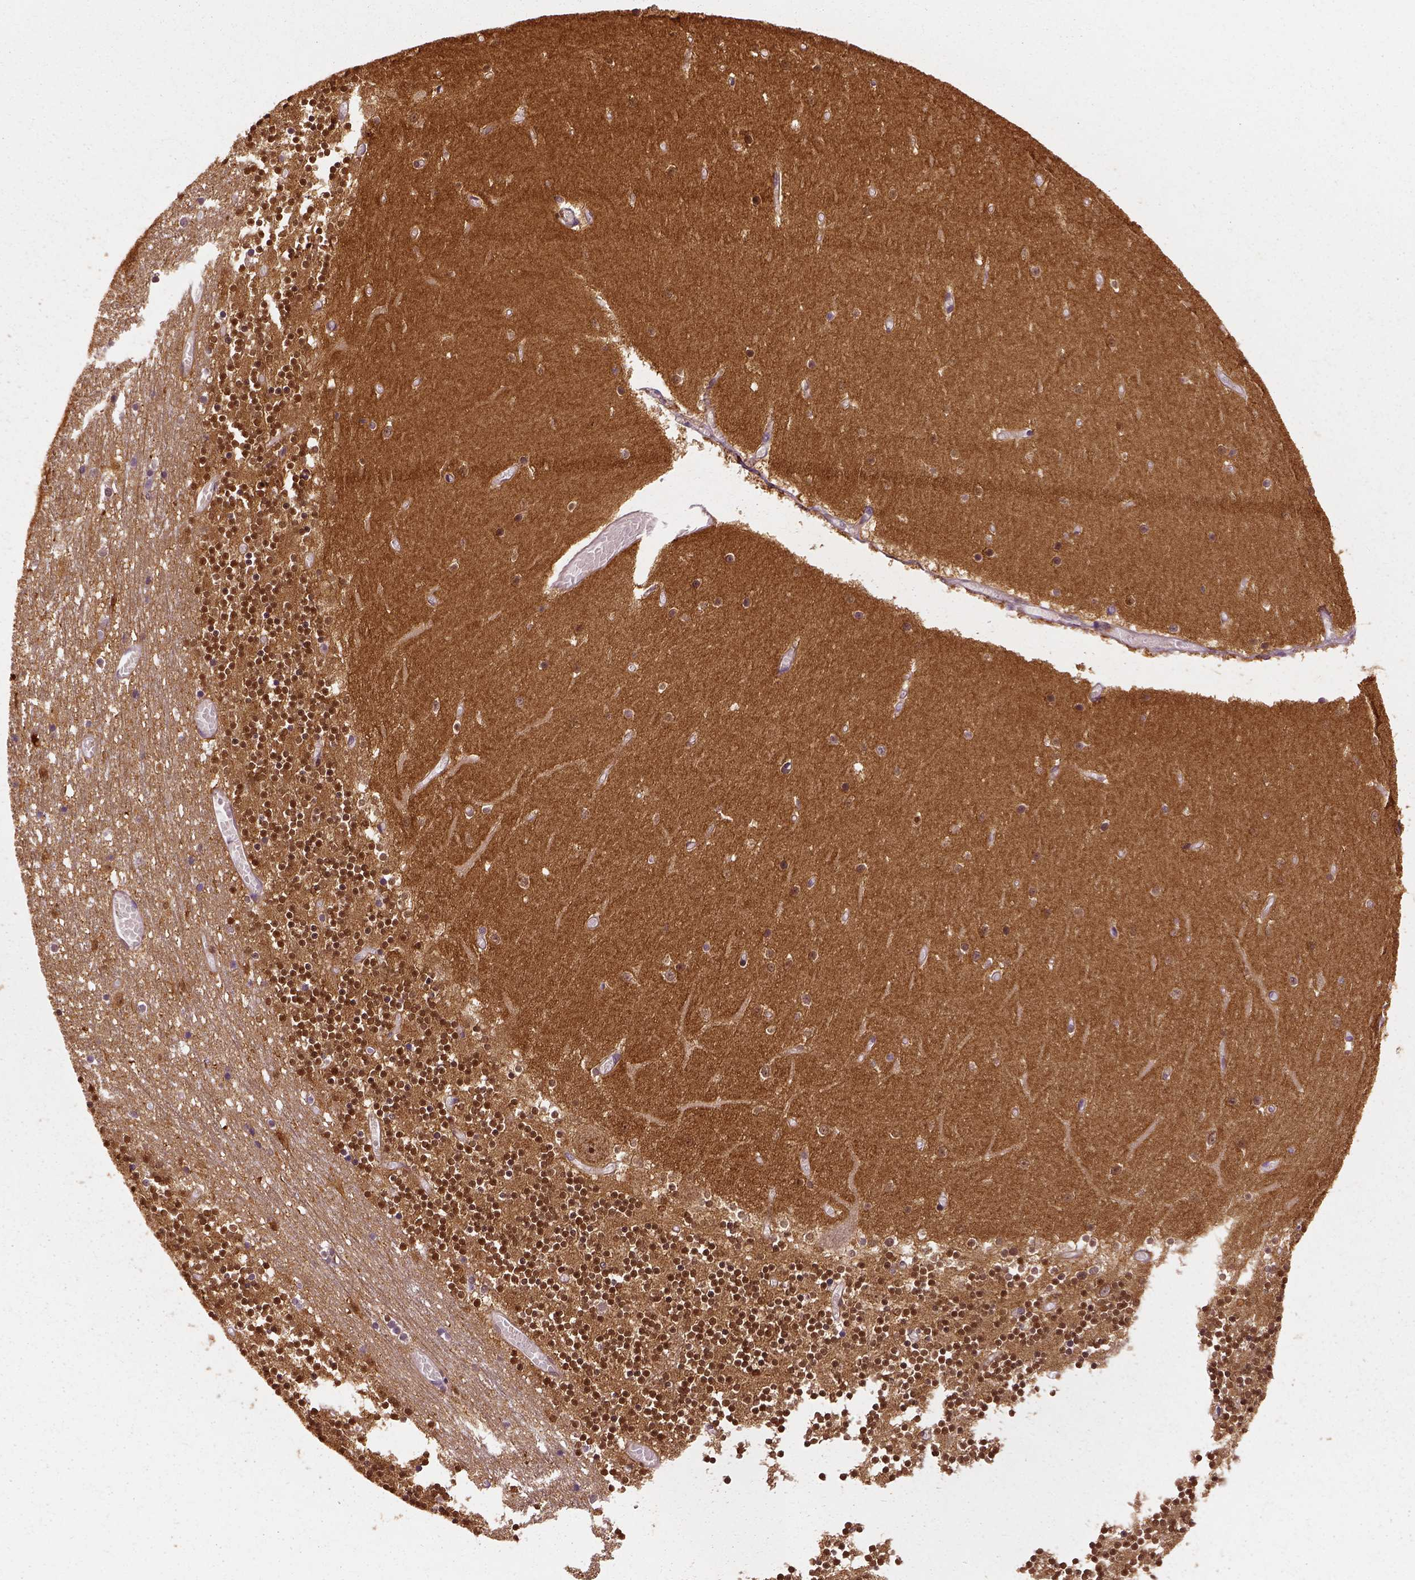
{"staining": {"intensity": "moderate", "quantity": ">75%", "location": "cytoplasmic/membranous"}, "tissue": "cerebellum", "cell_type": "Cells in granular layer", "image_type": "normal", "snomed": [{"axis": "morphology", "description": "Normal tissue, NOS"}, {"axis": "topography", "description": "Cerebellum"}], "caption": "Immunohistochemical staining of unremarkable human cerebellum demonstrates medium levels of moderate cytoplasmic/membranous staining in approximately >75% of cells in granular layer.", "gene": "GPI", "patient": {"sex": "female", "age": 28}}